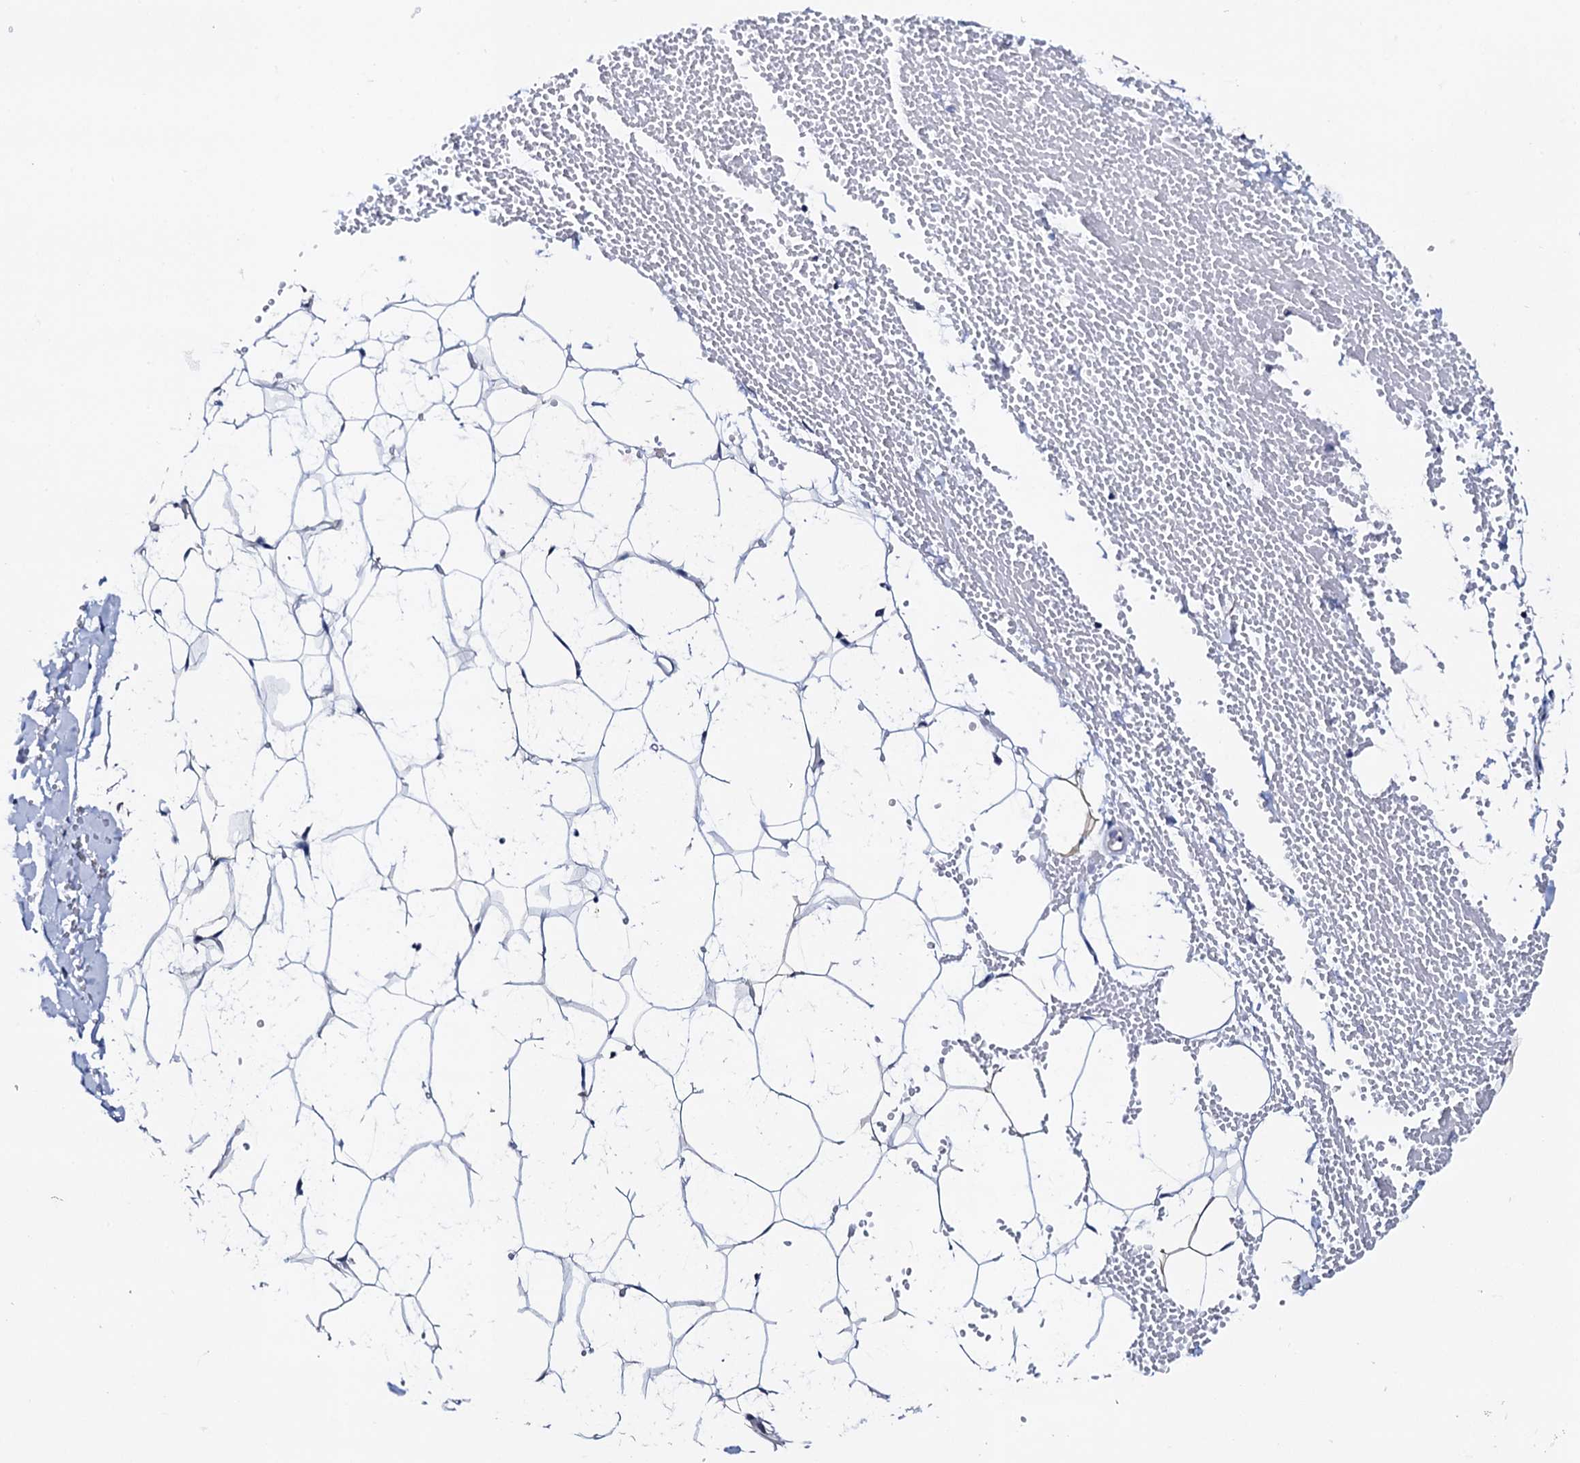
{"staining": {"intensity": "negative", "quantity": "none", "location": "none"}, "tissue": "adipose tissue", "cell_type": "Adipocytes", "image_type": "normal", "snomed": [{"axis": "morphology", "description": "Normal tissue, NOS"}, {"axis": "topography", "description": "Breast"}], "caption": "Immunohistochemistry image of unremarkable adipose tissue: adipose tissue stained with DAB (3,3'-diaminobenzidine) displays no significant protein positivity in adipocytes.", "gene": "NUP58", "patient": {"sex": "female", "age": 23}}